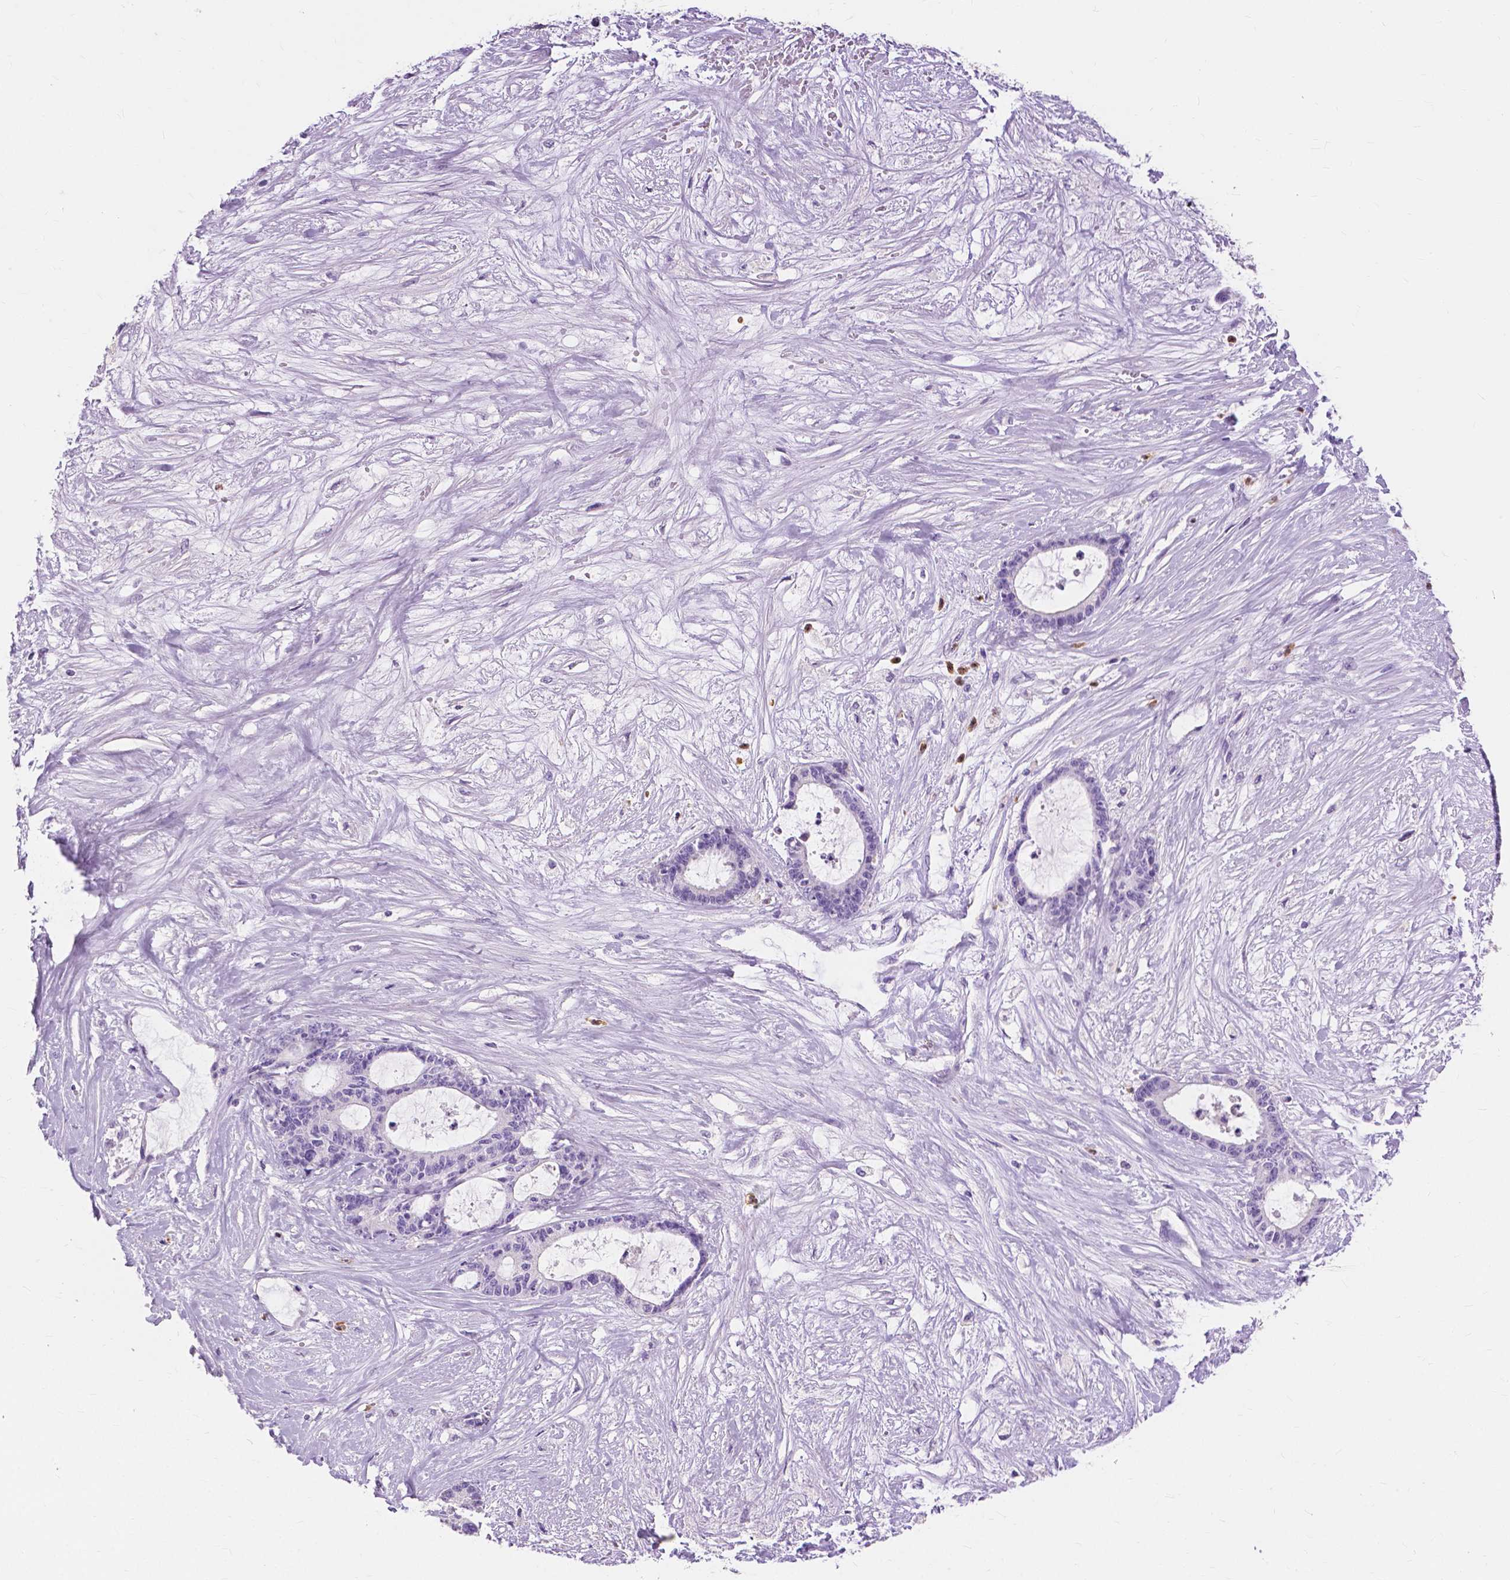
{"staining": {"intensity": "negative", "quantity": "none", "location": "none"}, "tissue": "liver cancer", "cell_type": "Tumor cells", "image_type": "cancer", "snomed": [{"axis": "morphology", "description": "Normal tissue, NOS"}, {"axis": "morphology", "description": "Cholangiocarcinoma"}, {"axis": "topography", "description": "Liver"}, {"axis": "topography", "description": "Peripheral nerve tissue"}], "caption": "Immunohistochemistry (IHC) photomicrograph of human liver cholangiocarcinoma stained for a protein (brown), which demonstrates no expression in tumor cells.", "gene": "CXCR2", "patient": {"sex": "female", "age": 73}}